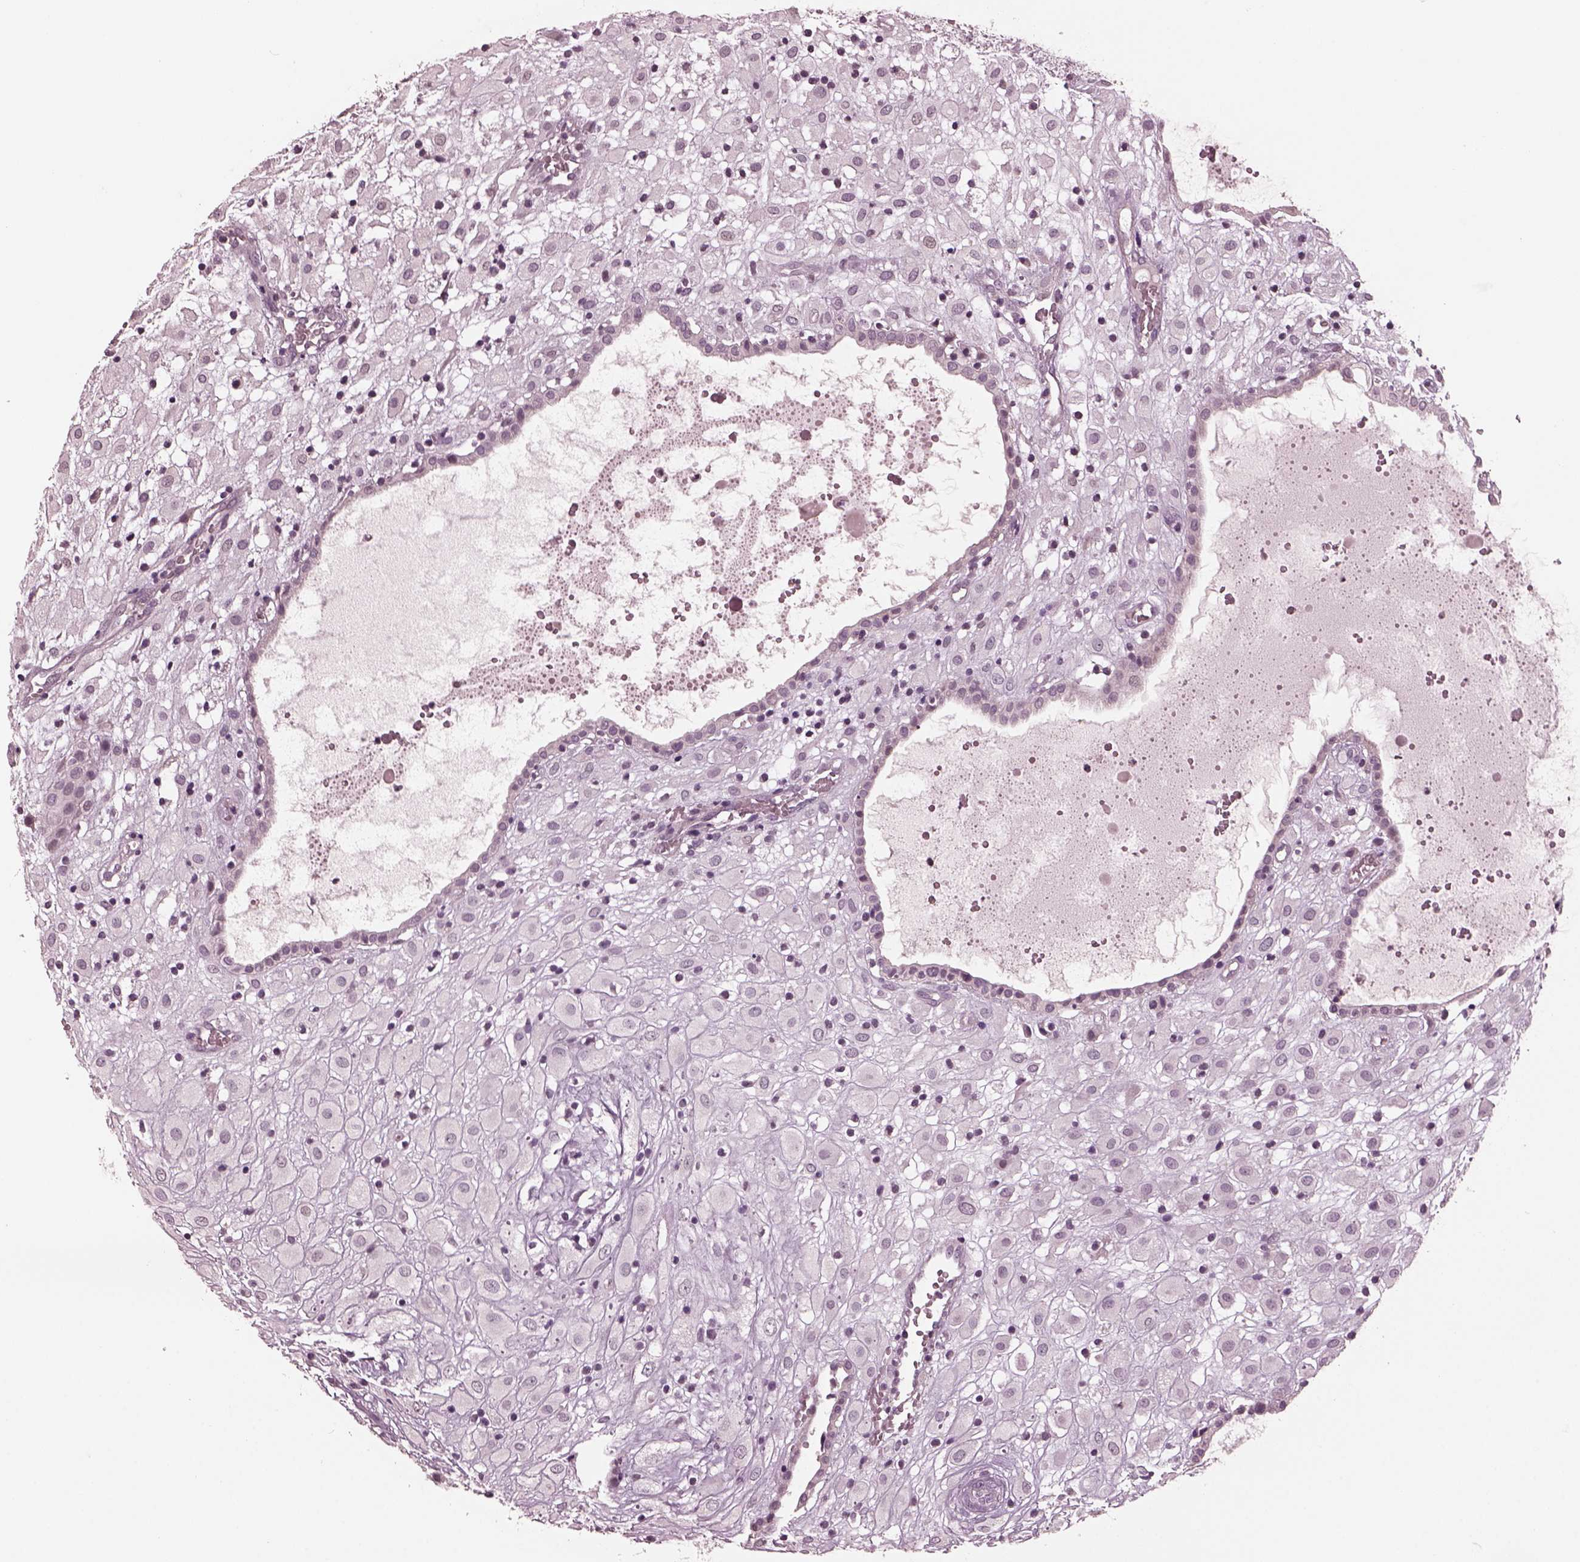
{"staining": {"intensity": "negative", "quantity": "none", "location": "none"}, "tissue": "placenta", "cell_type": "Decidual cells", "image_type": "normal", "snomed": [{"axis": "morphology", "description": "Normal tissue, NOS"}, {"axis": "topography", "description": "Placenta"}], "caption": "The photomicrograph demonstrates no staining of decidual cells in unremarkable placenta. (Brightfield microscopy of DAB (3,3'-diaminobenzidine) immunohistochemistry at high magnification).", "gene": "RGS7", "patient": {"sex": "female", "age": 24}}